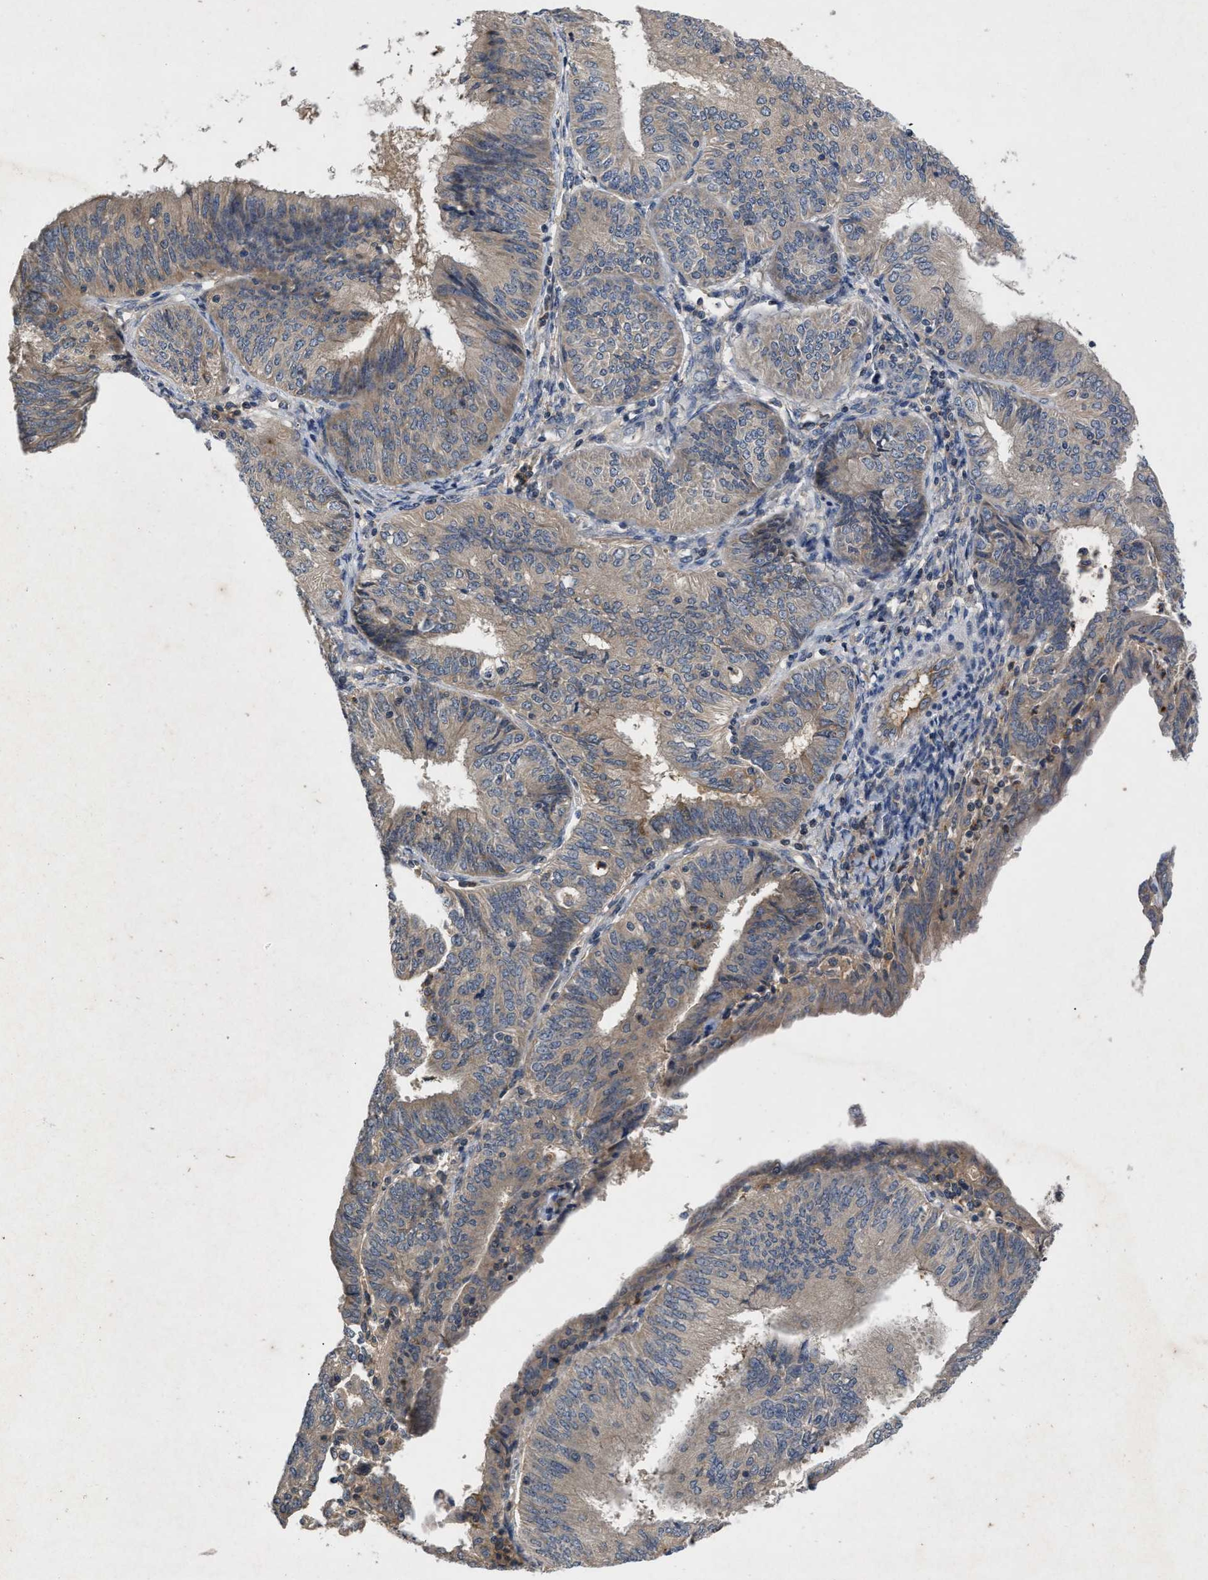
{"staining": {"intensity": "weak", "quantity": ">75%", "location": "cytoplasmic/membranous"}, "tissue": "endometrial cancer", "cell_type": "Tumor cells", "image_type": "cancer", "snomed": [{"axis": "morphology", "description": "Adenocarcinoma, NOS"}, {"axis": "topography", "description": "Endometrium"}], "caption": "Immunohistochemical staining of human endometrial adenocarcinoma demonstrates weak cytoplasmic/membranous protein positivity in approximately >75% of tumor cells.", "gene": "VPS4A", "patient": {"sex": "female", "age": 58}}